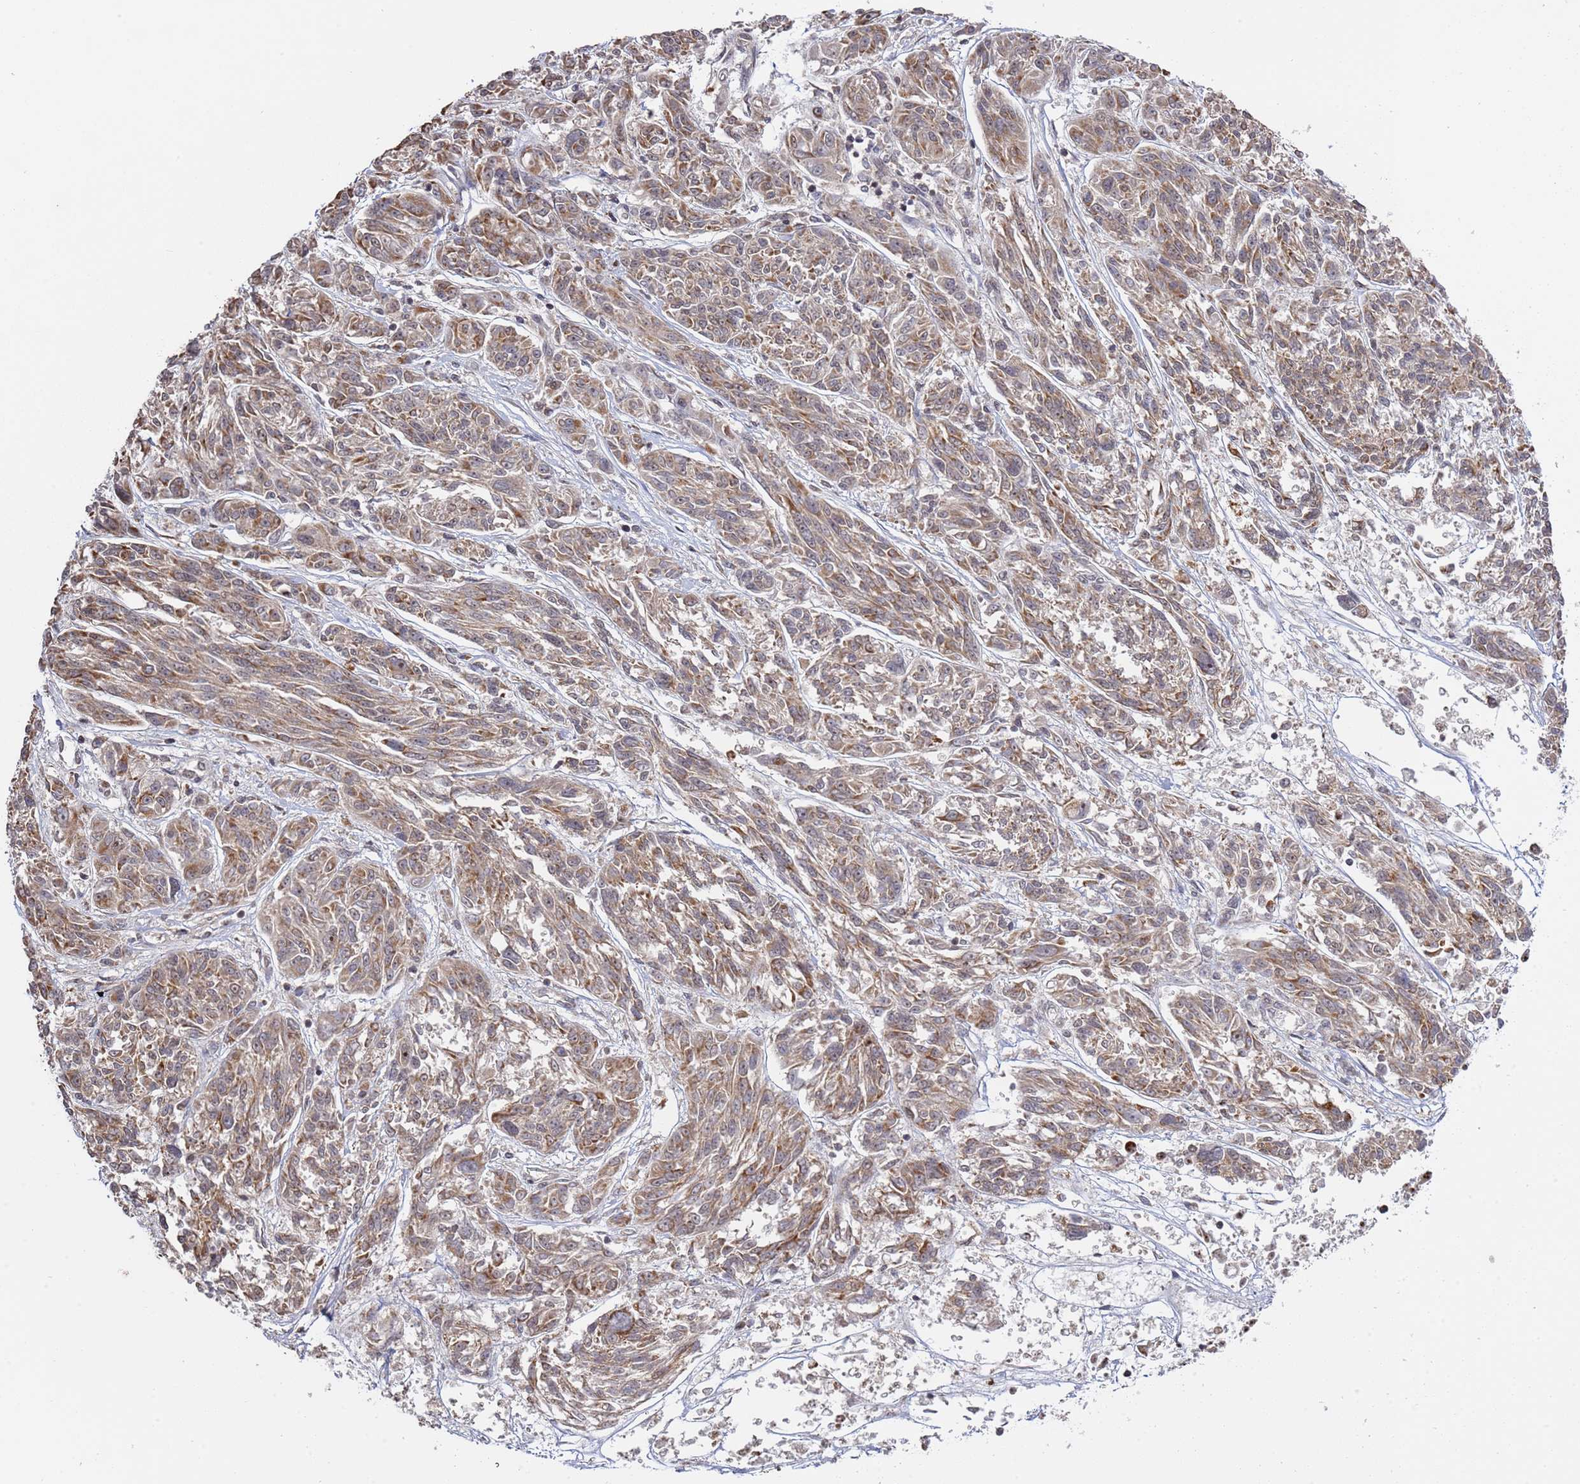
{"staining": {"intensity": "weak", "quantity": ">75%", "location": "cytoplasmic/membranous"}, "tissue": "melanoma", "cell_type": "Tumor cells", "image_type": "cancer", "snomed": [{"axis": "morphology", "description": "Malignant melanoma, NOS"}, {"axis": "topography", "description": "Skin"}], "caption": "An immunohistochemistry (IHC) photomicrograph of tumor tissue is shown. Protein staining in brown shows weak cytoplasmic/membranous positivity in melanoma within tumor cells.", "gene": "RCOR2", "patient": {"sex": "male", "age": 53}}